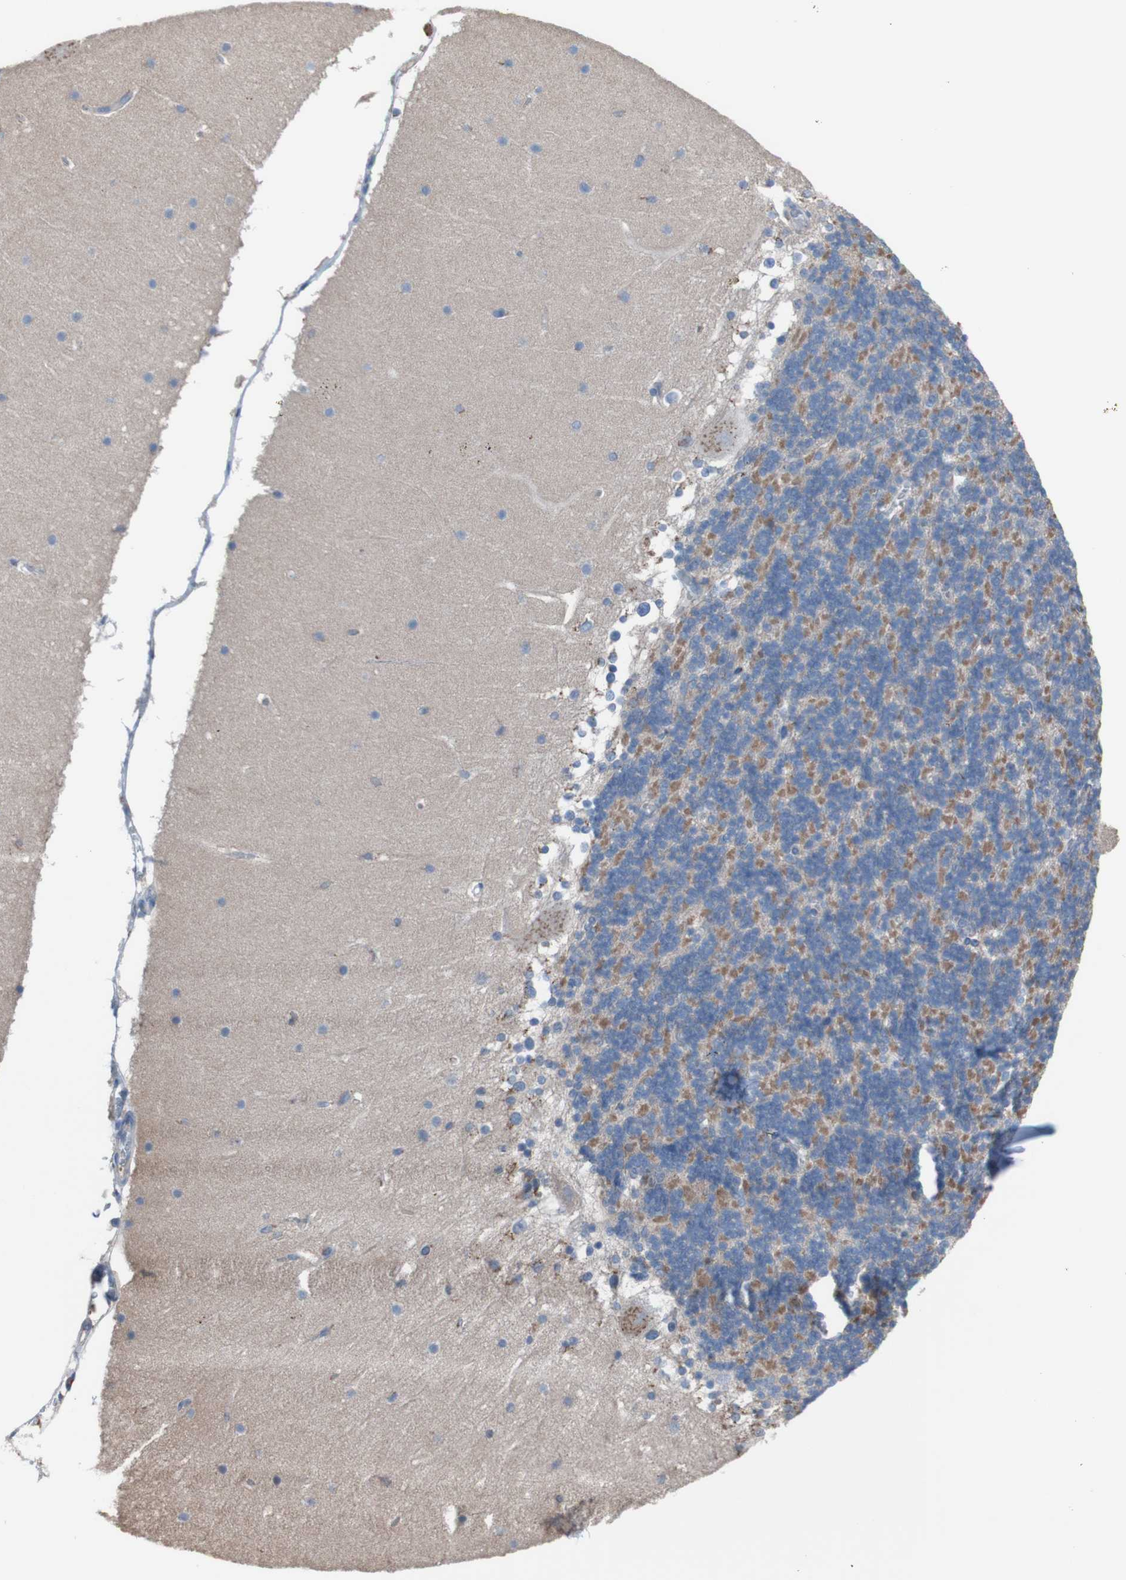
{"staining": {"intensity": "moderate", "quantity": "25%-75%", "location": "cytoplasmic/membranous"}, "tissue": "cerebellum", "cell_type": "Cells in granular layer", "image_type": "normal", "snomed": [{"axis": "morphology", "description": "Normal tissue, NOS"}, {"axis": "topography", "description": "Cerebellum"}], "caption": "Protein staining of unremarkable cerebellum demonstrates moderate cytoplasmic/membranous staining in about 25%-75% of cells in granular layer.", "gene": "MINAR1", "patient": {"sex": "female", "age": 19}}